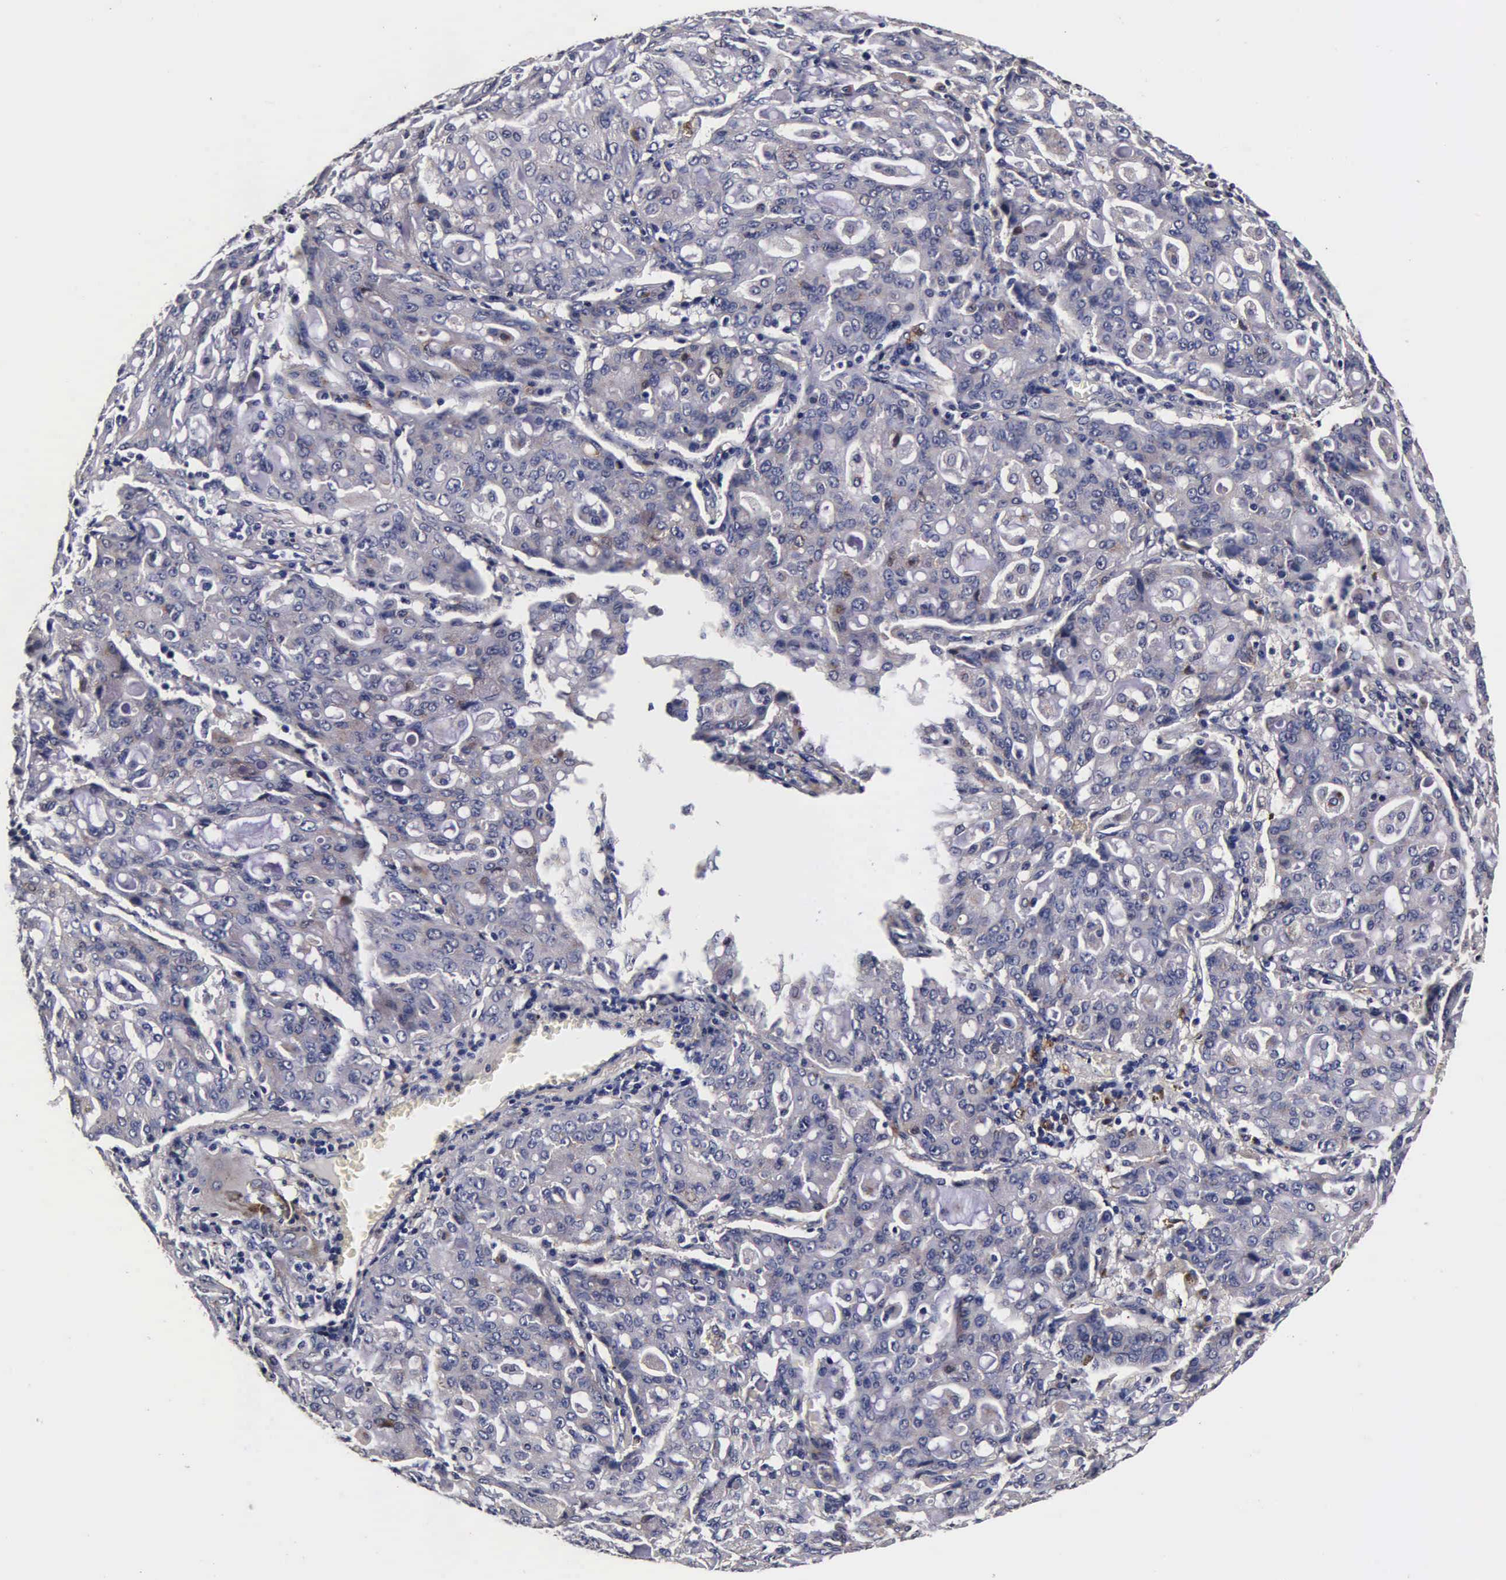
{"staining": {"intensity": "moderate", "quantity": "<25%", "location": "cytoplasmic/membranous"}, "tissue": "lung cancer", "cell_type": "Tumor cells", "image_type": "cancer", "snomed": [{"axis": "morphology", "description": "Adenocarcinoma, NOS"}, {"axis": "topography", "description": "Lung"}], "caption": "Lung cancer (adenocarcinoma) stained for a protein (brown) exhibits moderate cytoplasmic/membranous positive staining in about <25% of tumor cells.", "gene": "CST3", "patient": {"sex": "female", "age": 44}}